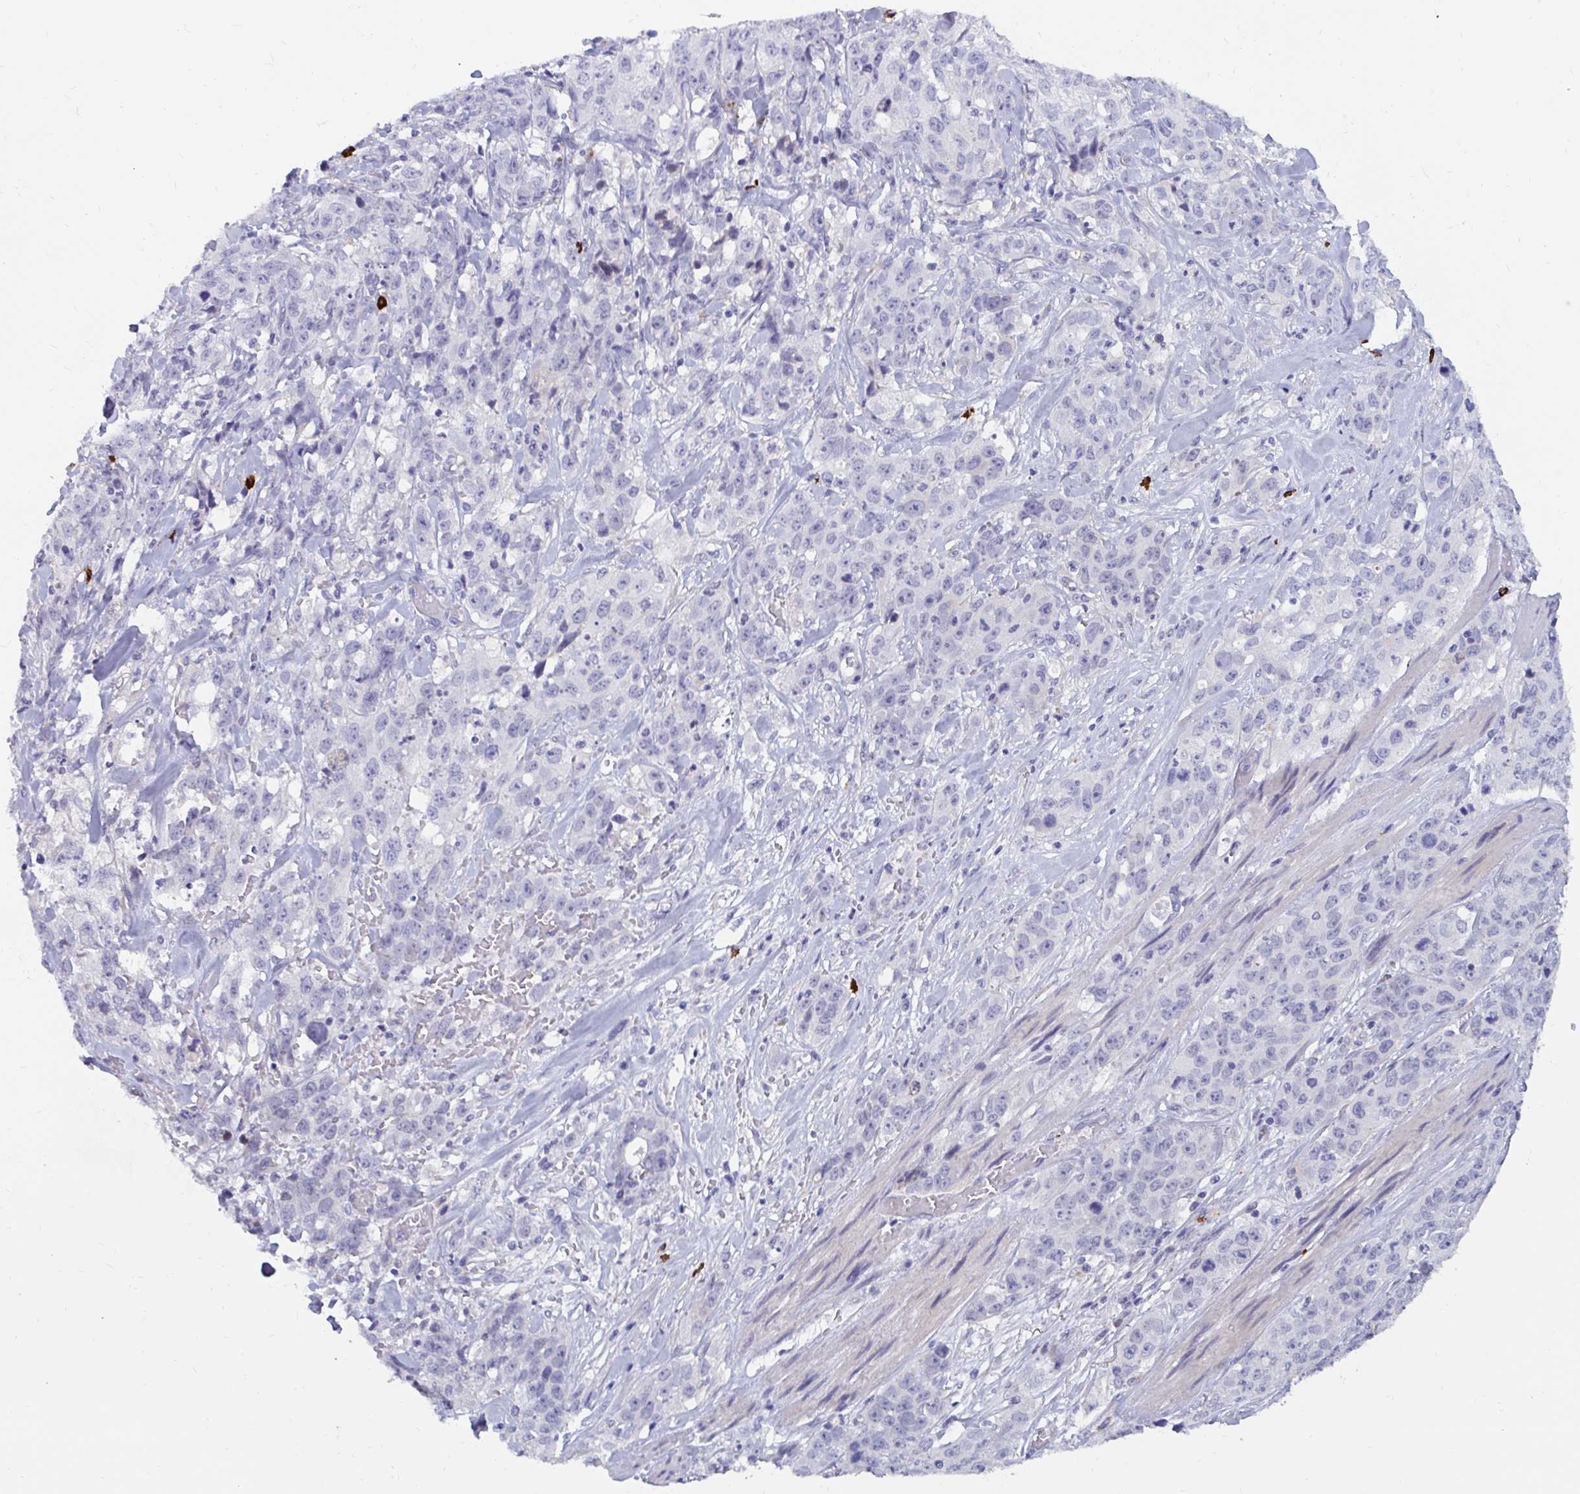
{"staining": {"intensity": "negative", "quantity": "none", "location": "none"}, "tissue": "stomach cancer", "cell_type": "Tumor cells", "image_type": "cancer", "snomed": [{"axis": "morphology", "description": "Adenocarcinoma, NOS"}, {"axis": "topography", "description": "Stomach"}], "caption": "There is no significant positivity in tumor cells of adenocarcinoma (stomach). The staining is performed using DAB (3,3'-diaminobenzidine) brown chromogen with nuclei counter-stained in using hematoxylin.", "gene": "FAM219B", "patient": {"sex": "male", "age": 48}}